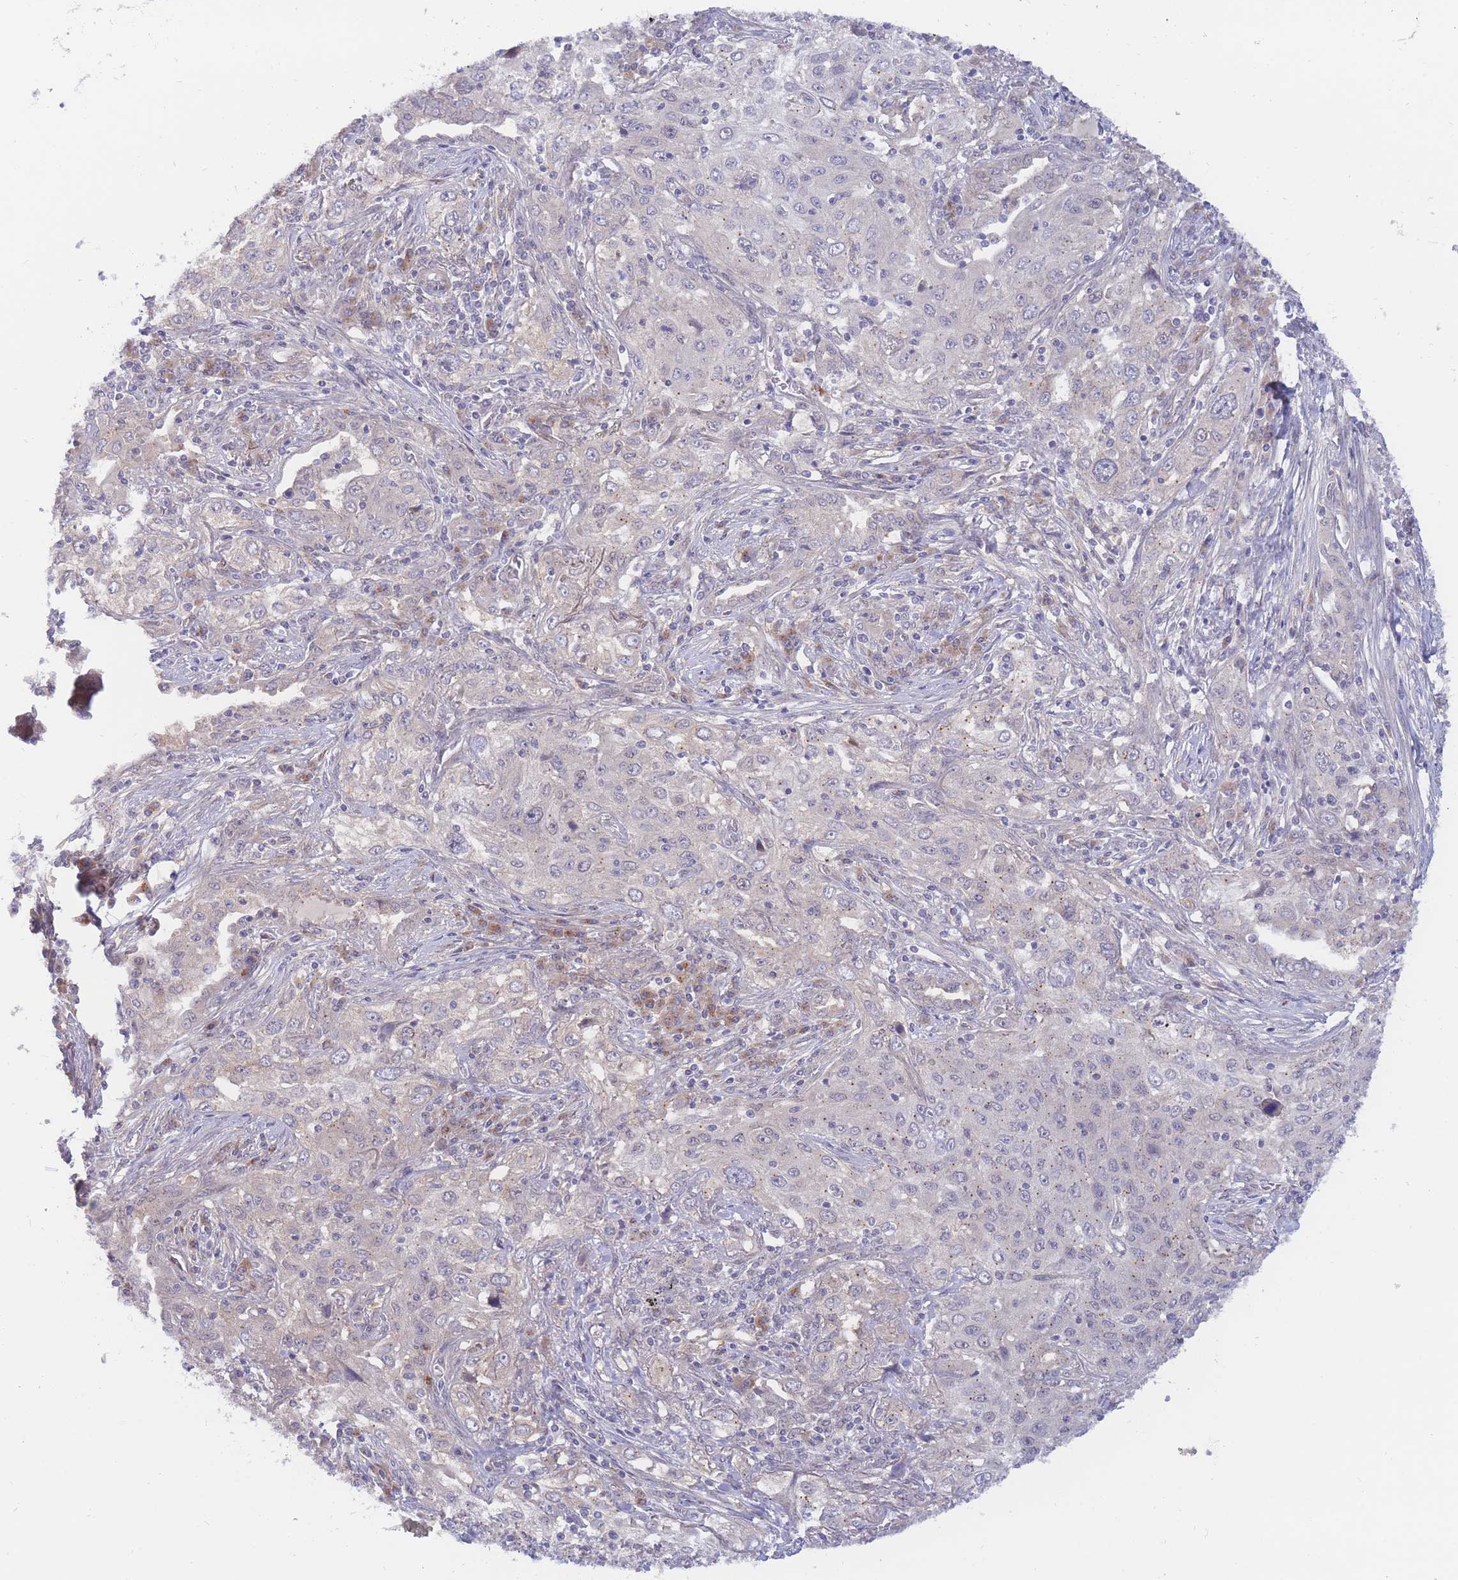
{"staining": {"intensity": "negative", "quantity": "none", "location": "none"}, "tissue": "lung cancer", "cell_type": "Tumor cells", "image_type": "cancer", "snomed": [{"axis": "morphology", "description": "Squamous cell carcinoma, NOS"}, {"axis": "topography", "description": "Lung"}], "caption": "There is no significant staining in tumor cells of lung cancer.", "gene": "APOL4", "patient": {"sex": "female", "age": 69}}